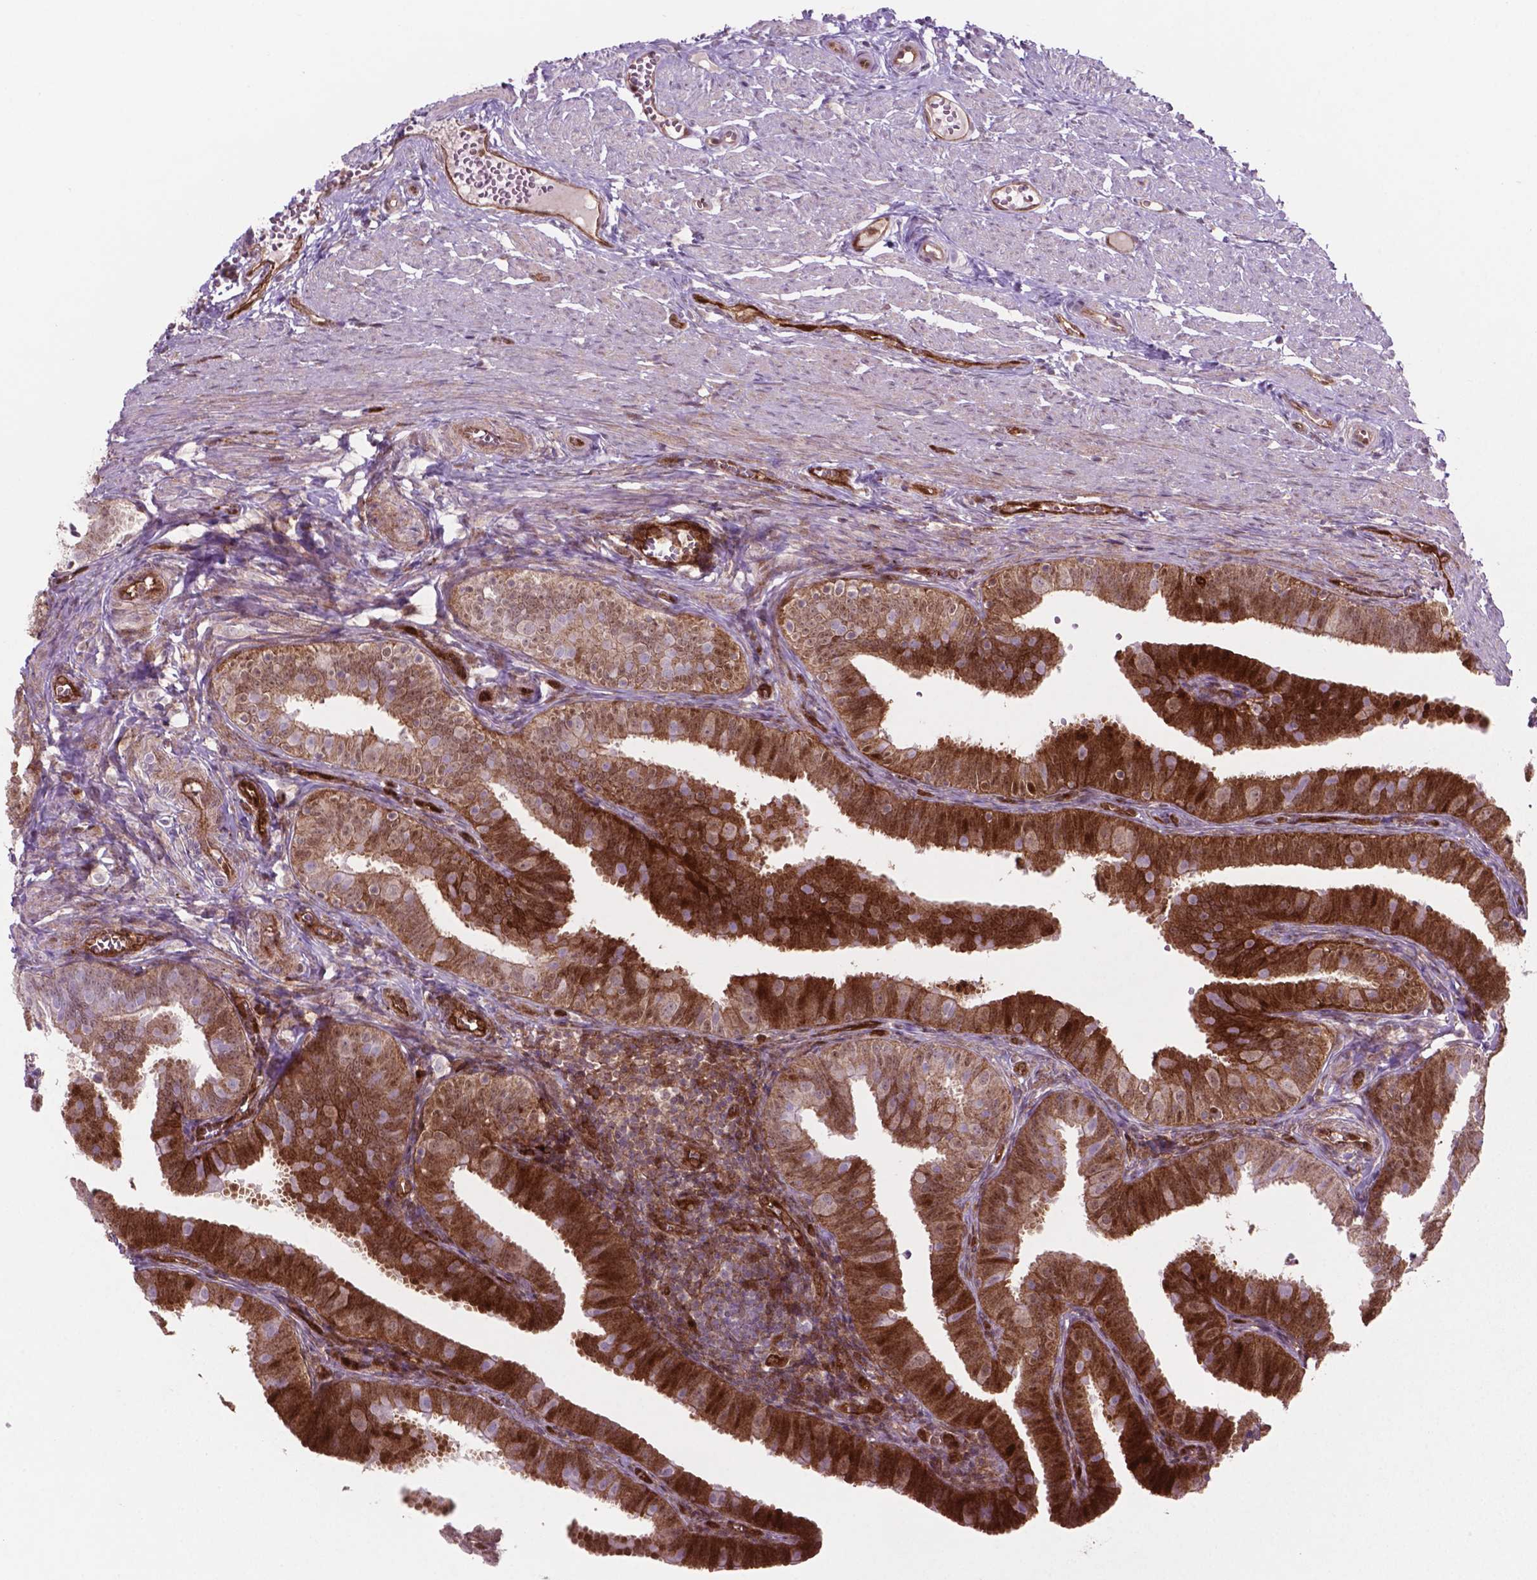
{"staining": {"intensity": "strong", "quantity": ">75%", "location": "cytoplasmic/membranous"}, "tissue": "fallopian tube", "cell_type": "Glandular cells", "image_type": "normal", "snomed": [{"axis": "morphology", "description": "Normal tissue, NOS"}, {"axis": "topography", "description": "Fallopian tube"}], "caption": "A brown stain labels strong cytoplasmic/membranous positivity of a protein in glandular cells of normal fallopian tube.", "gene": "LDHA", "patient": {"sex": "female", "age": 25}}